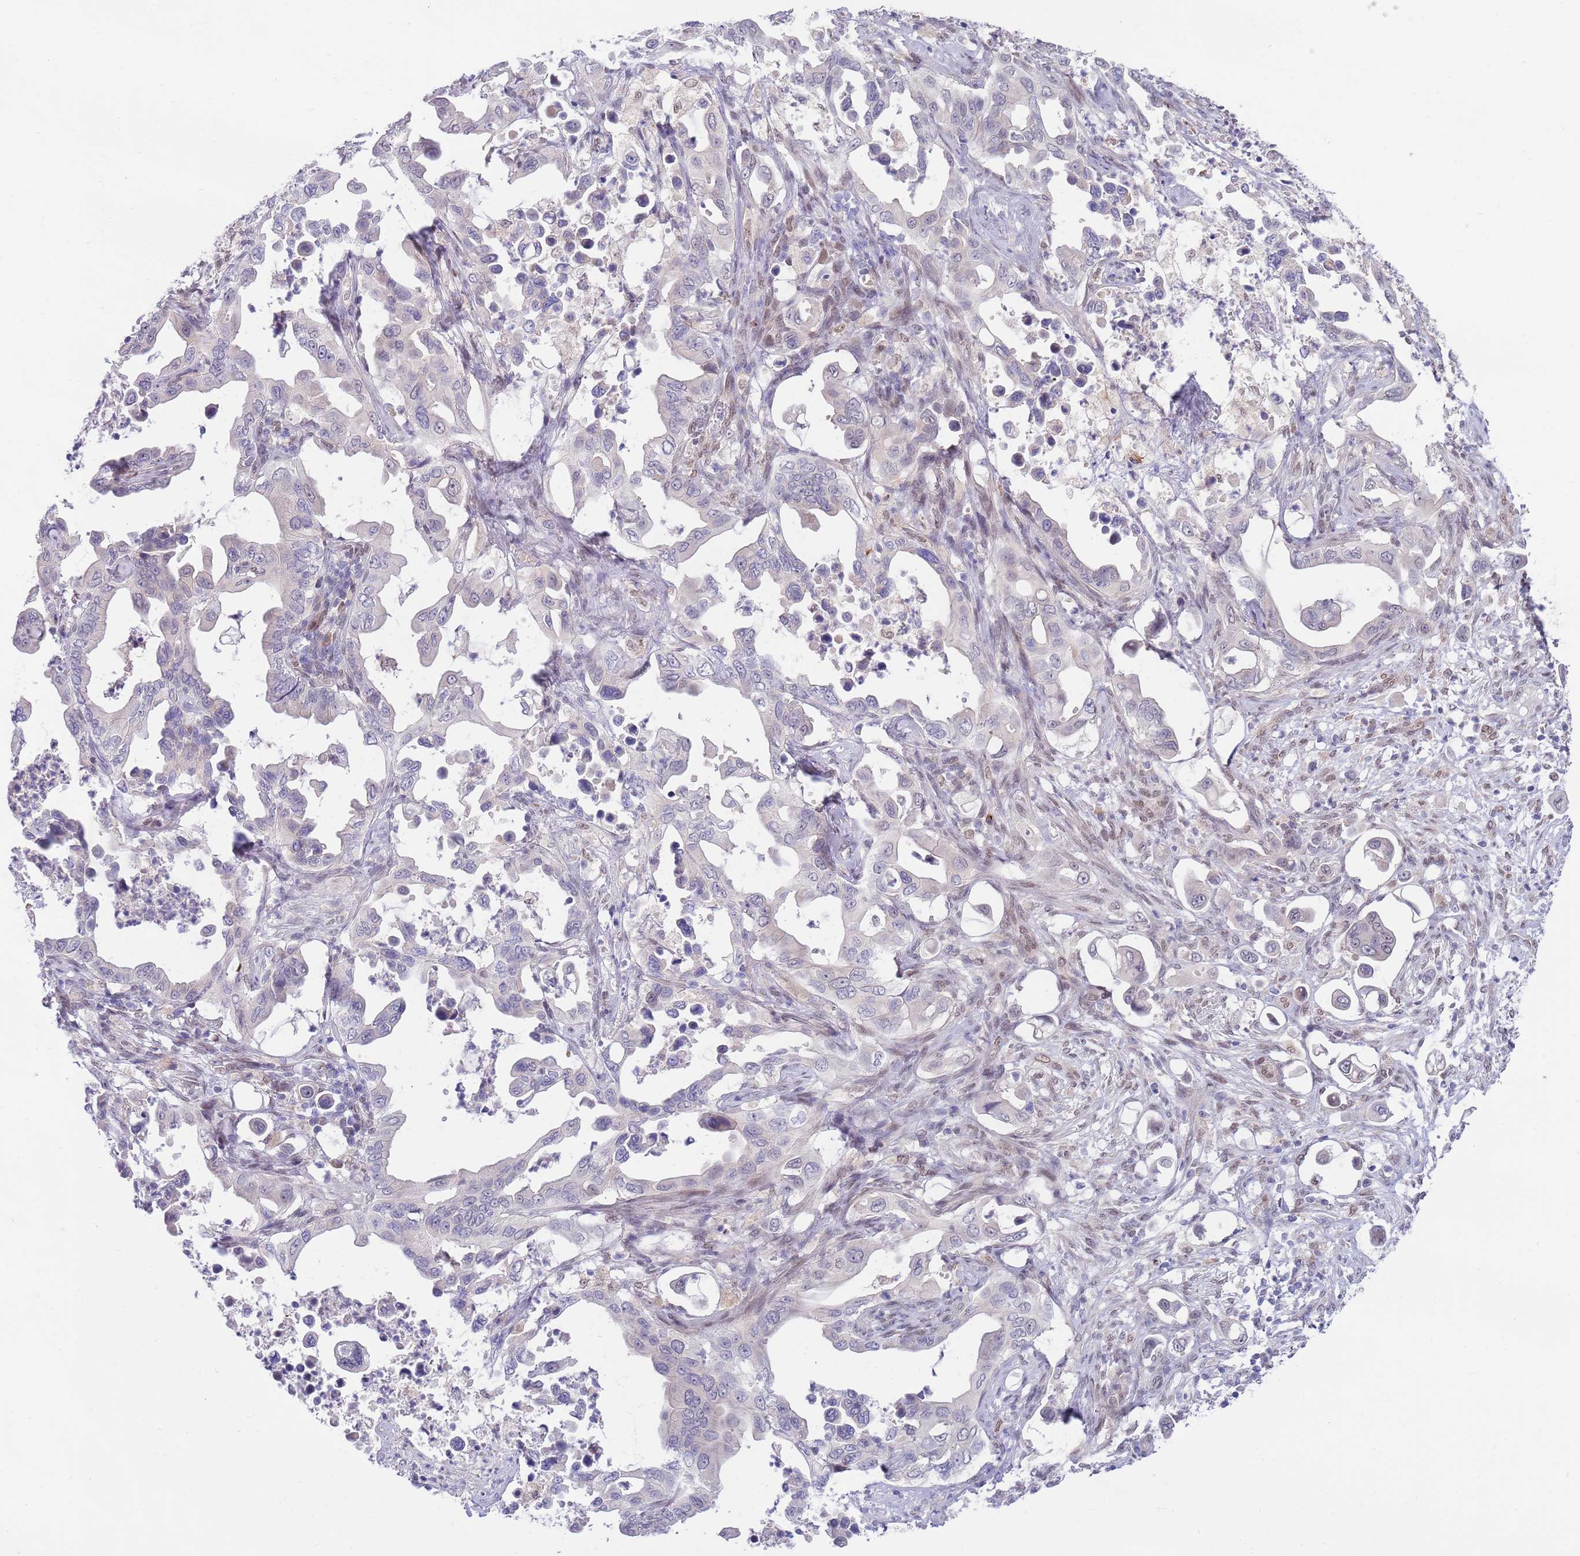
{"staining": {"intensity": "negative", "quantity": "none", "location": "none"}, "tissue": "pancreatic cancer", "cell_type": "Tumor cells", "image_type": "cancer", "snomed": [{"axis": "morphology", "description": "Adenocarcinoma, NOS"}, {"axis": "topography", "description": "Pancreas"}], "caption": "Tumor cells are negative for protein expression in human pancreatic adenocarcinoma.", "gene": "NLRP6", "patient": {"sex": "male", "age": 61}}